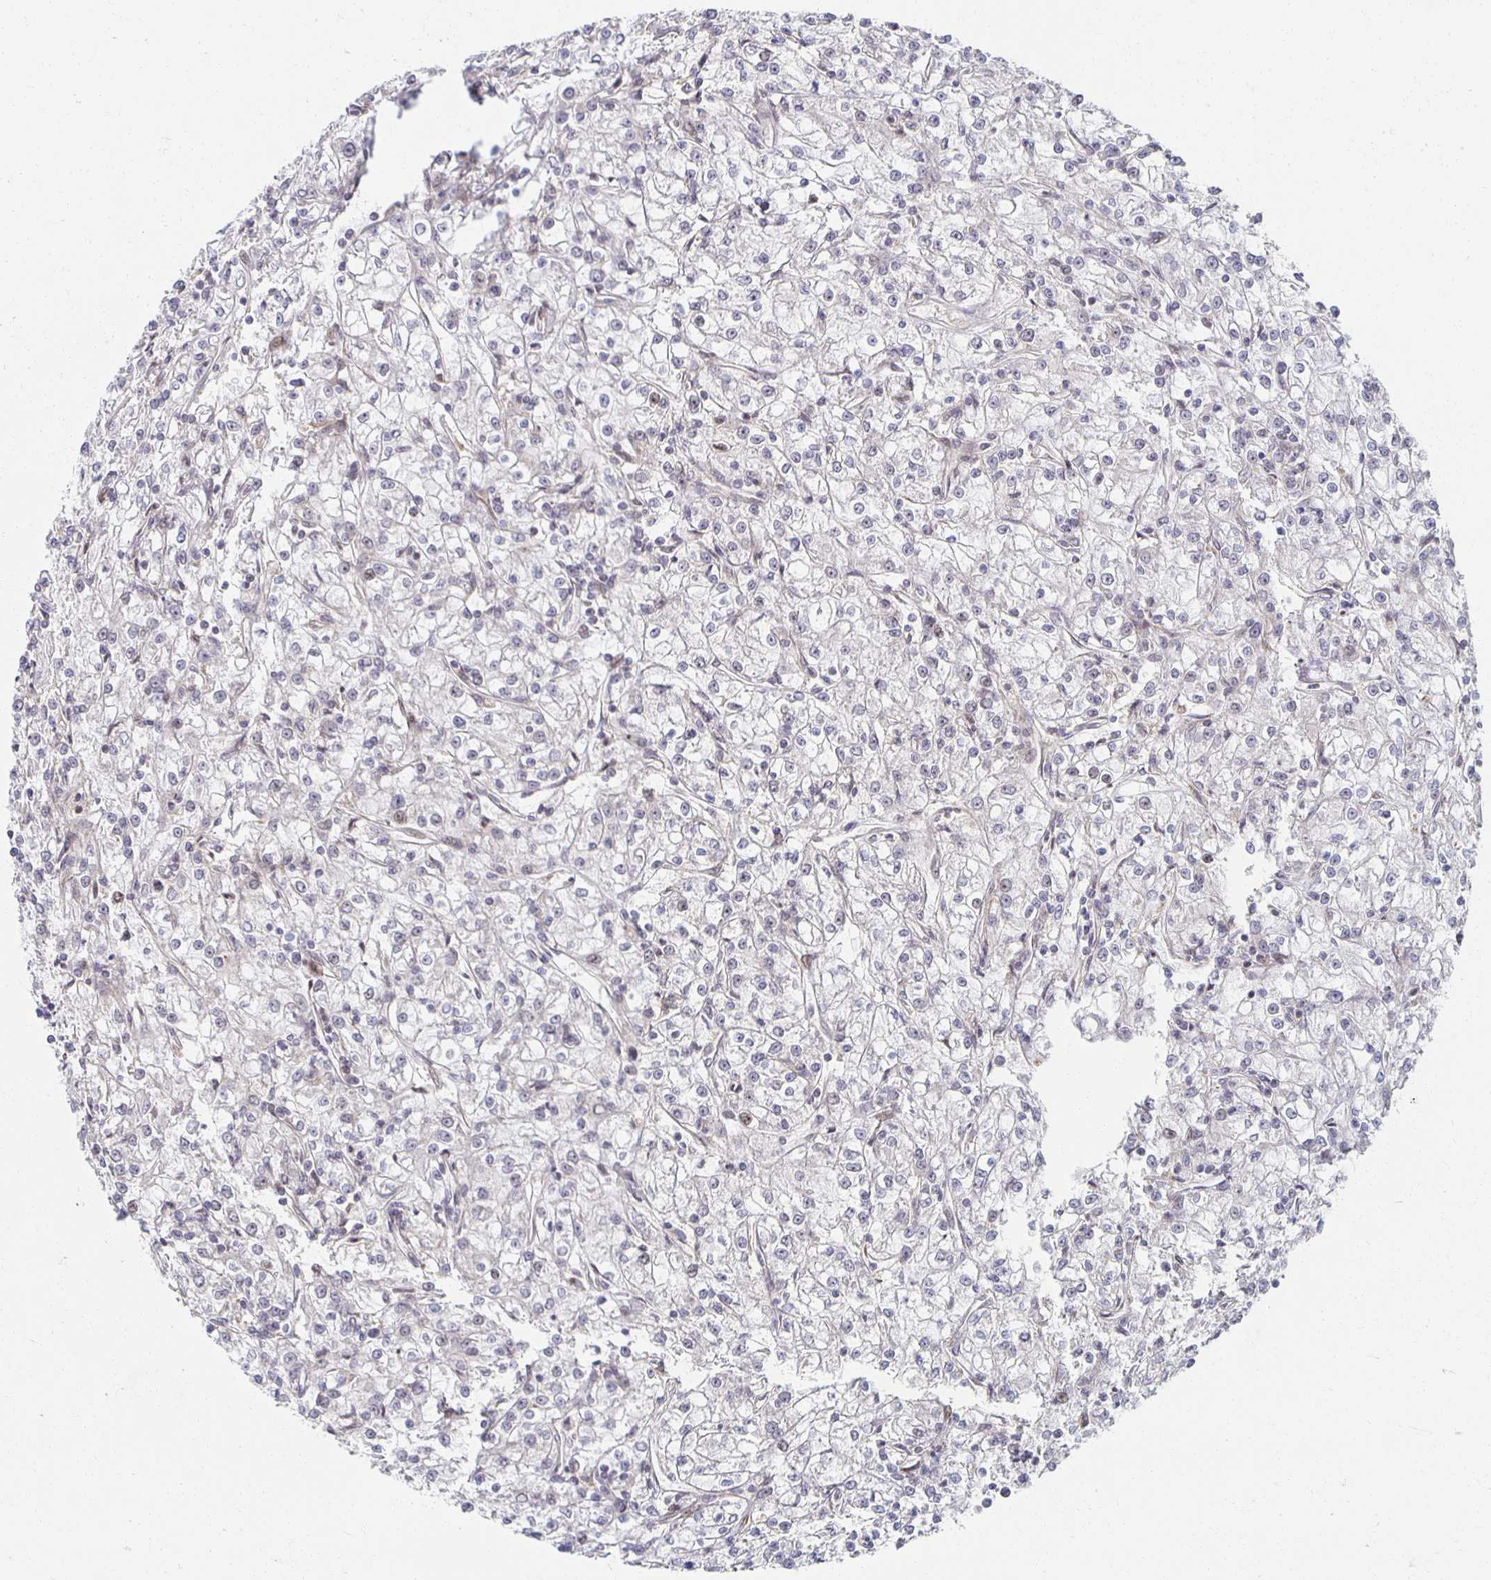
{"staining": {"intensity": "negative", "quantity": "none", "location": "none"}, "tissue": "renal cancer", "cell_type": "Tumor cells", "image_type": "cancer", "snomed": [{"axis": "morphology", "description": "Adenocarcinoma, NOS"}, {"axis": "topography", "description": "Kidney"}], "caption": "Micrograph shows no protein expression in tumor cells of renal adenocarcinoma tissue.", "gene": "HCFC1R1", "patient": {"sex": "female", "age": 59}}